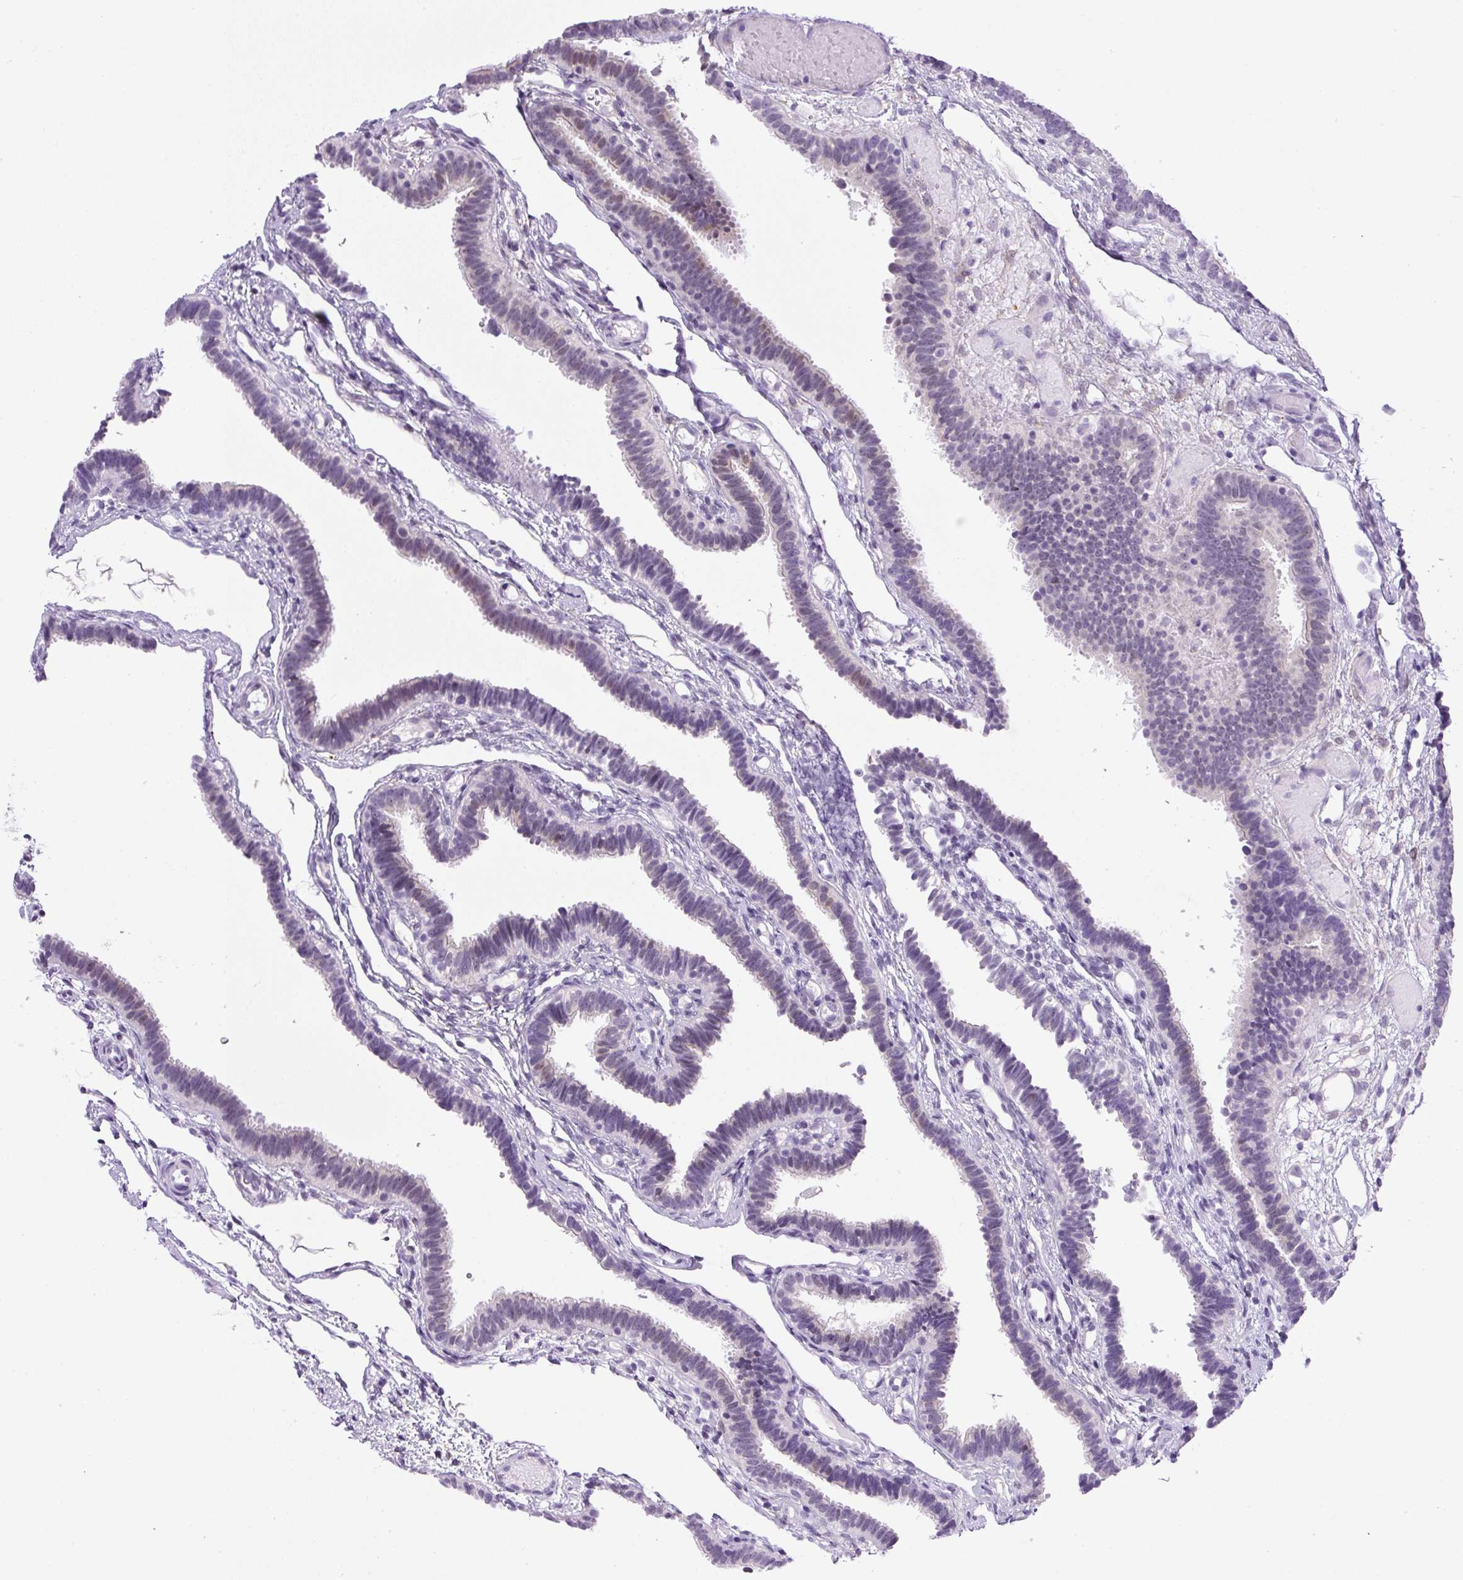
{"staining": {"intensity": "negative", "quantity": "none", "location": "none"}, "tissue": "fallopian tube", "cell_type": "Glandular cells", "image_type": "normal", "snomed": [{"axis": "morphology", "description": "Normal tissue, NOS"}, {"axis": "topography", "description": "Fallopian tube"}], "caption": "This is a image of IHC staining of normal fallopian tube, which shows no staining in glandular cells.", "gene": "RHBDD2", "patient": {"sex": "female", "age": 37}}